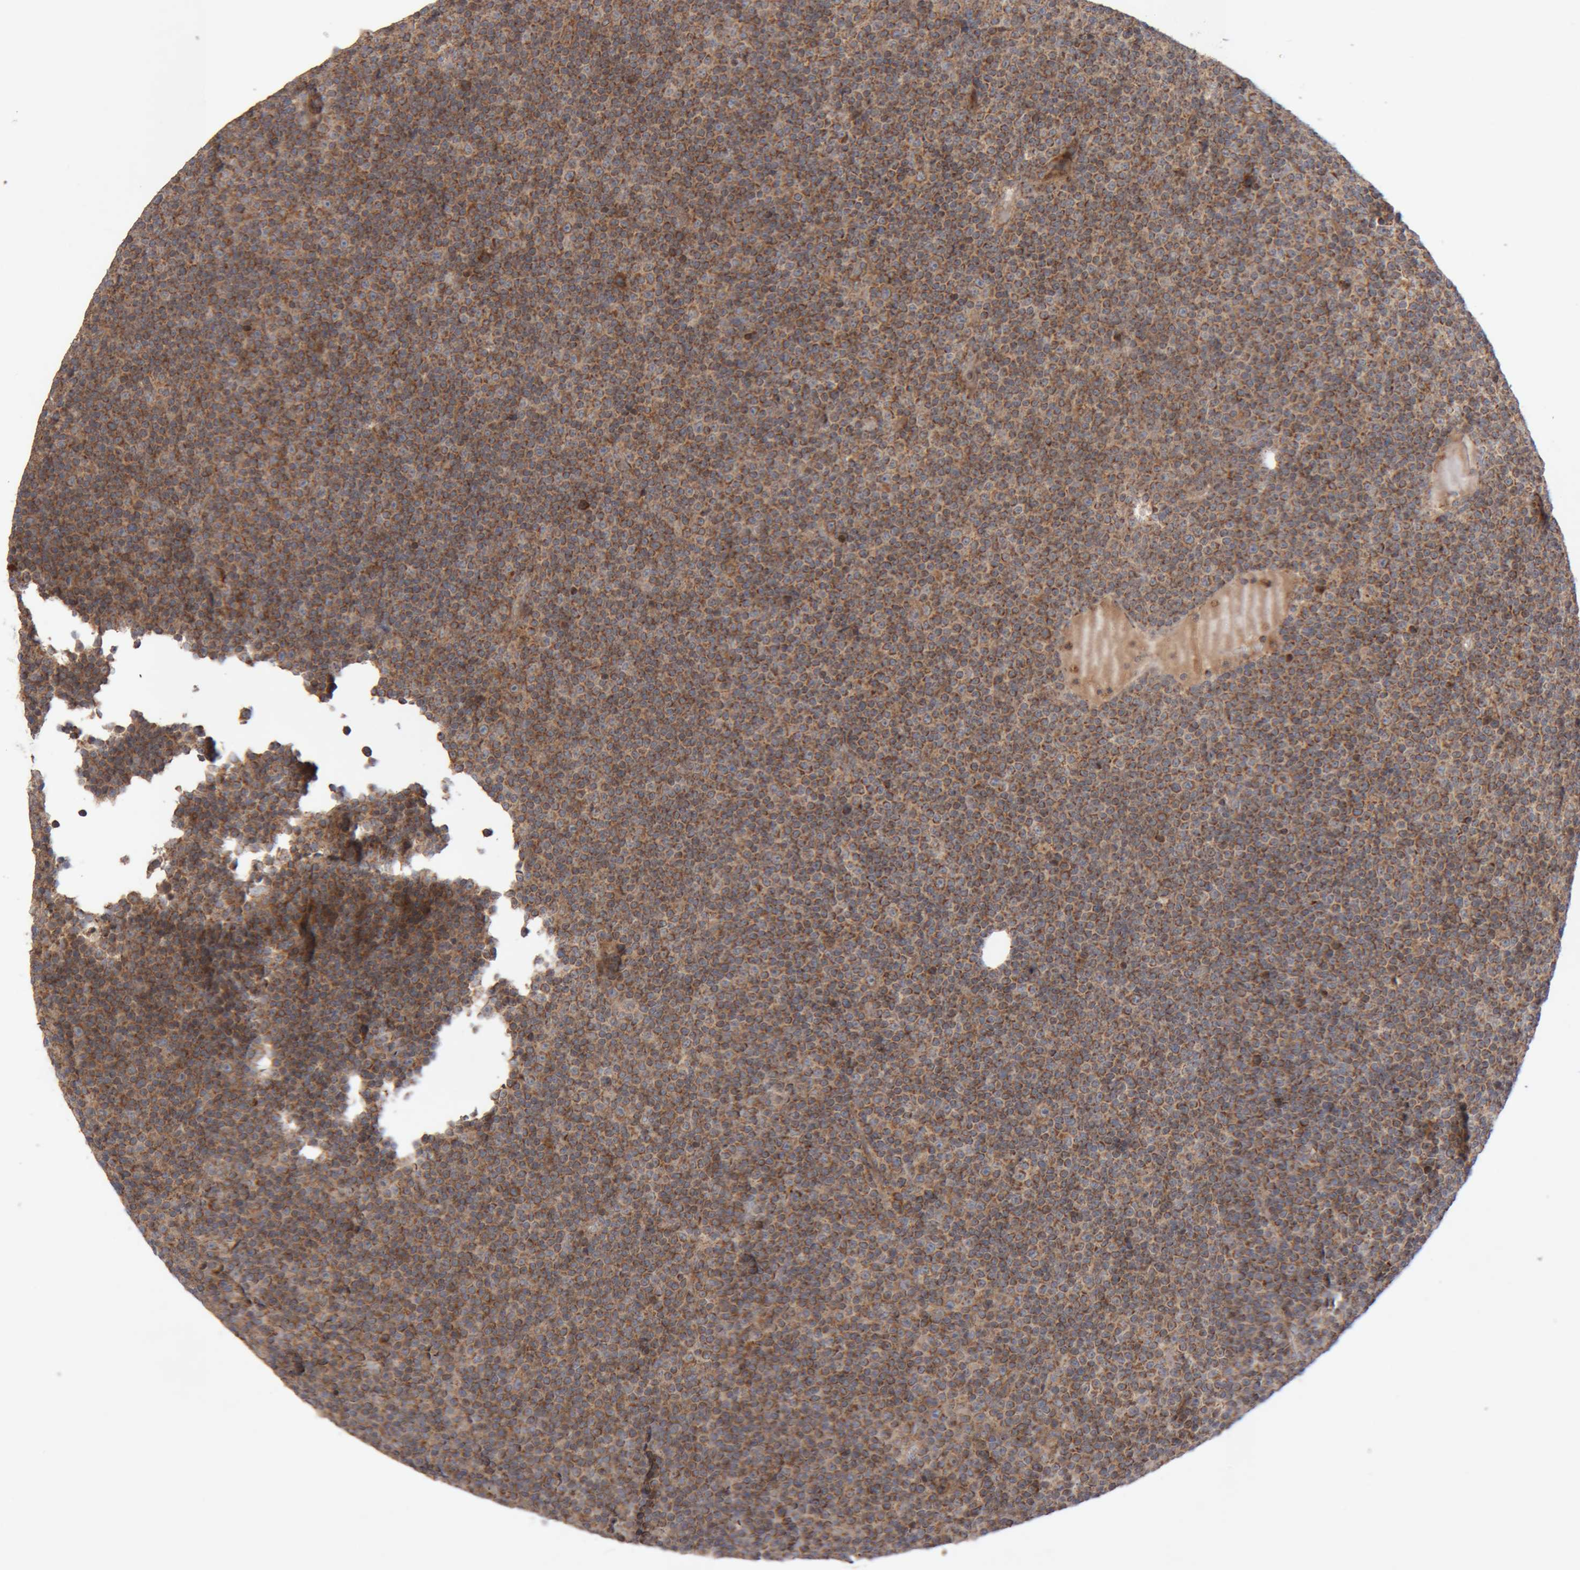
{"staining": {"intensity": "moderate", "quantity": ">75%", "location": "cytoplasmic/membranous"}, "tissue": "lymphoma", "cell_type": "Tumor cells", "image_type": "cancer", "snomed": [{"axis": "morphology", "description": "Malignant lymphoma, non-Hodgkin's type, Low grade"}, {"axis": "topography", "description": "Lymph node"}], "caption": "The photomicrograph demonstrates immunohistochemical staining of low-grade malignant lymphoma, non-Hodgkin's type. There is moderate cytoplasmic/membranous positivity is identified in approximately >75% of tumor cells.", "gene": "KIF21B", "patient": {"sex": "female", "age": 67}}